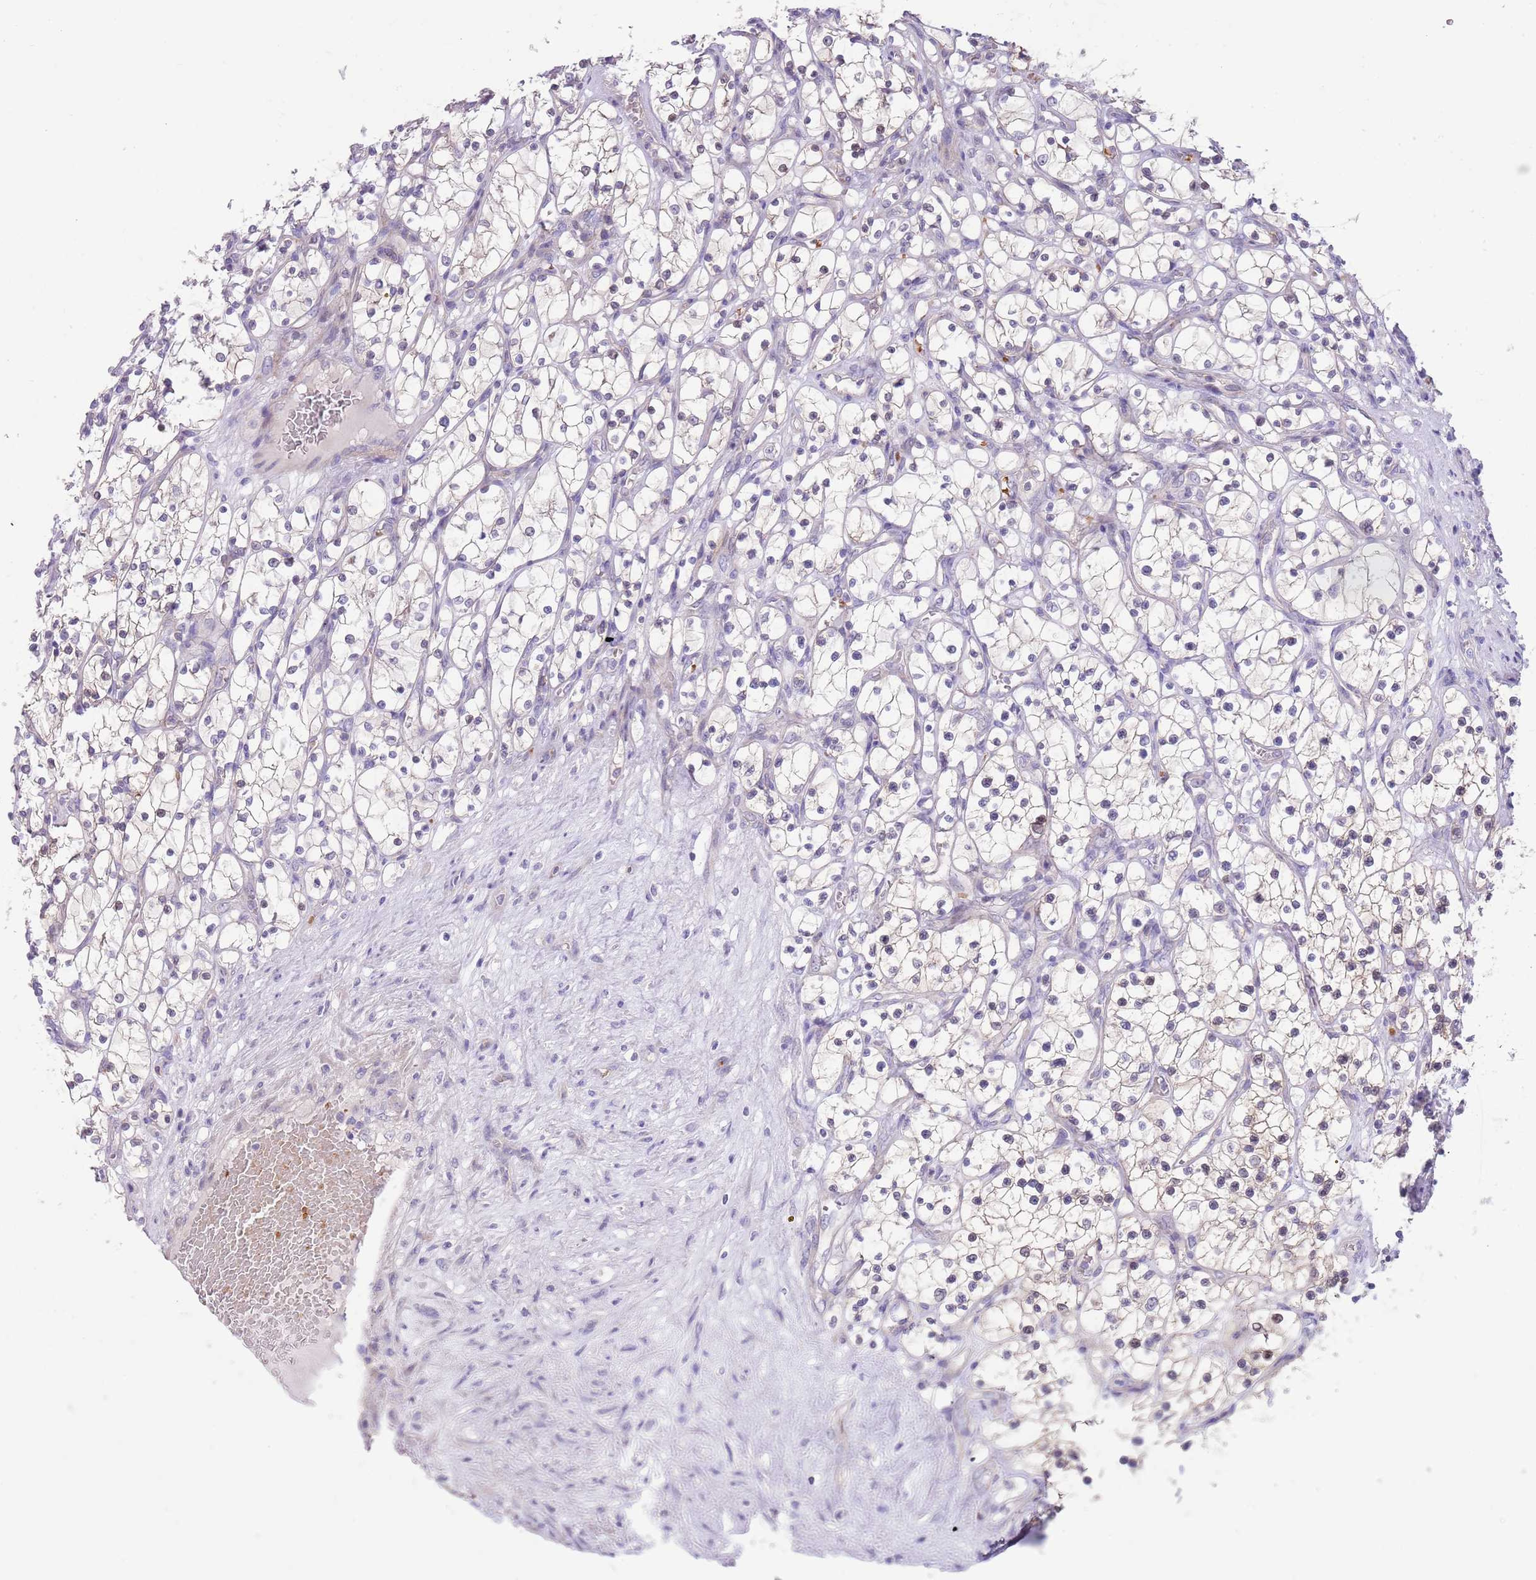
{"staining": {"intensity": "negative", "quantity": "none", "location": "none"}, "tissue": "renal cancer", "cell_type": "Tumor cells", "image_type": "cancer", "snomed": [{"axis": "morphology", "description": "Adenocarcinoma, NOS"}, {"axis": "topography", "description": "Kidney"}], "caption": "Immunohistochemistry (IHC) histopathology image of human renal cancer stained for a protein (brown), which reveals no positivity in tumor cells.", "gene": "ZNF14", "patient": {"sex": "female", "age": 69}}